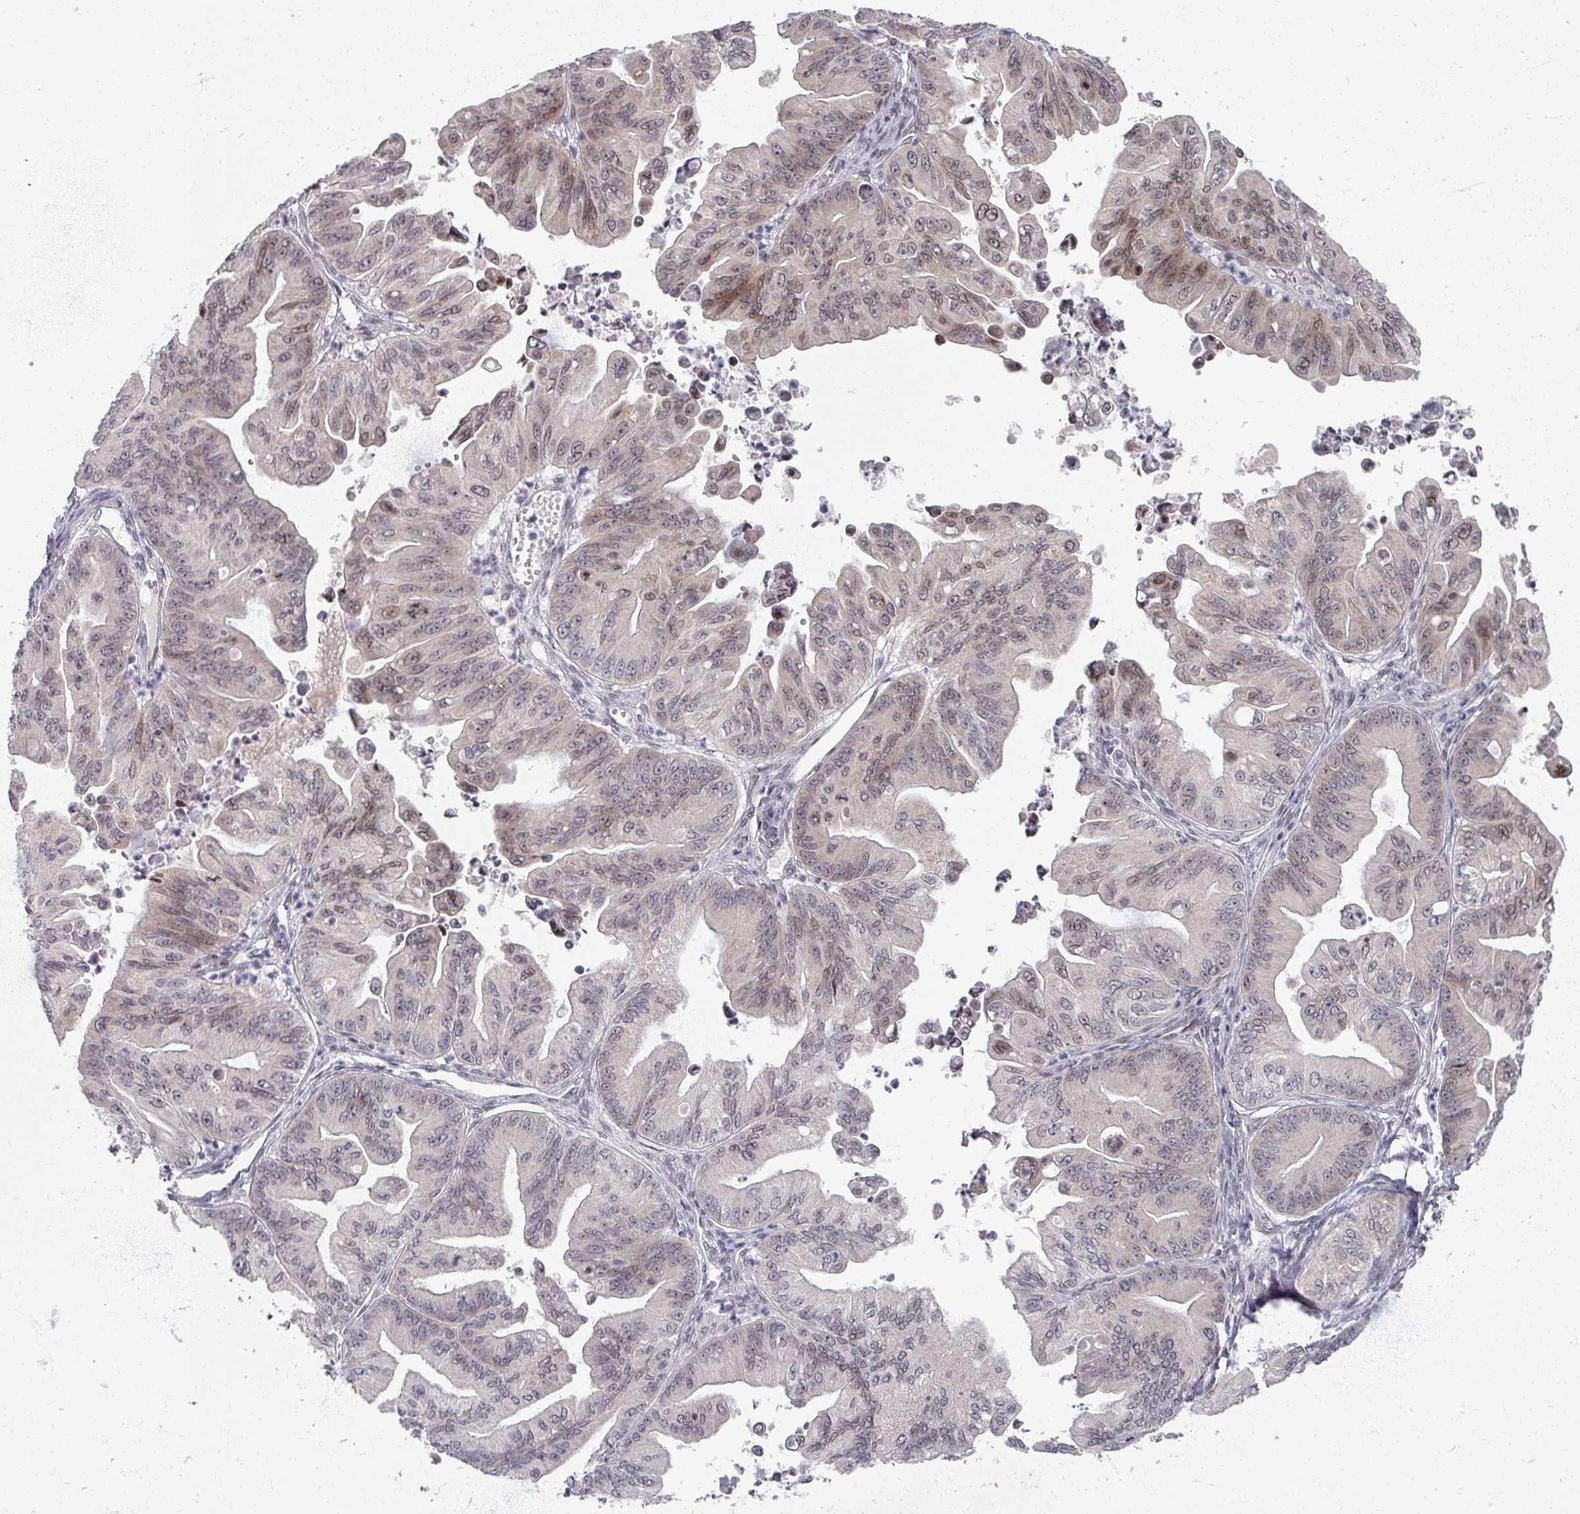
{"staining": {"intensity": "moderate", "quantity": "25%-75%", "location": "nuclear"}, "tissue": "ovarian cancer", "cell_type": "Tumor cells", "image_type": "cancer", "snomed": [{"axis": "morphology", "description": "Cystadenocarcinoma, mucinous, NOS"}, {"axis": "topography", "description": "Ovary"}], "caption": "Immunohistochemistry of human ovarian mucinous cystadenocarcinoma shows medium levels of moderate nuclear staining in about 25%-75% of tumor cells. The staining was performed using DAB (3,3'-diaminobenzidine), with brown indicating positive protein expression. Nuclei are stained blue with hematoxylin.", "gene": "PSKH1", "patient": {"sex": "female", "age": 71}}